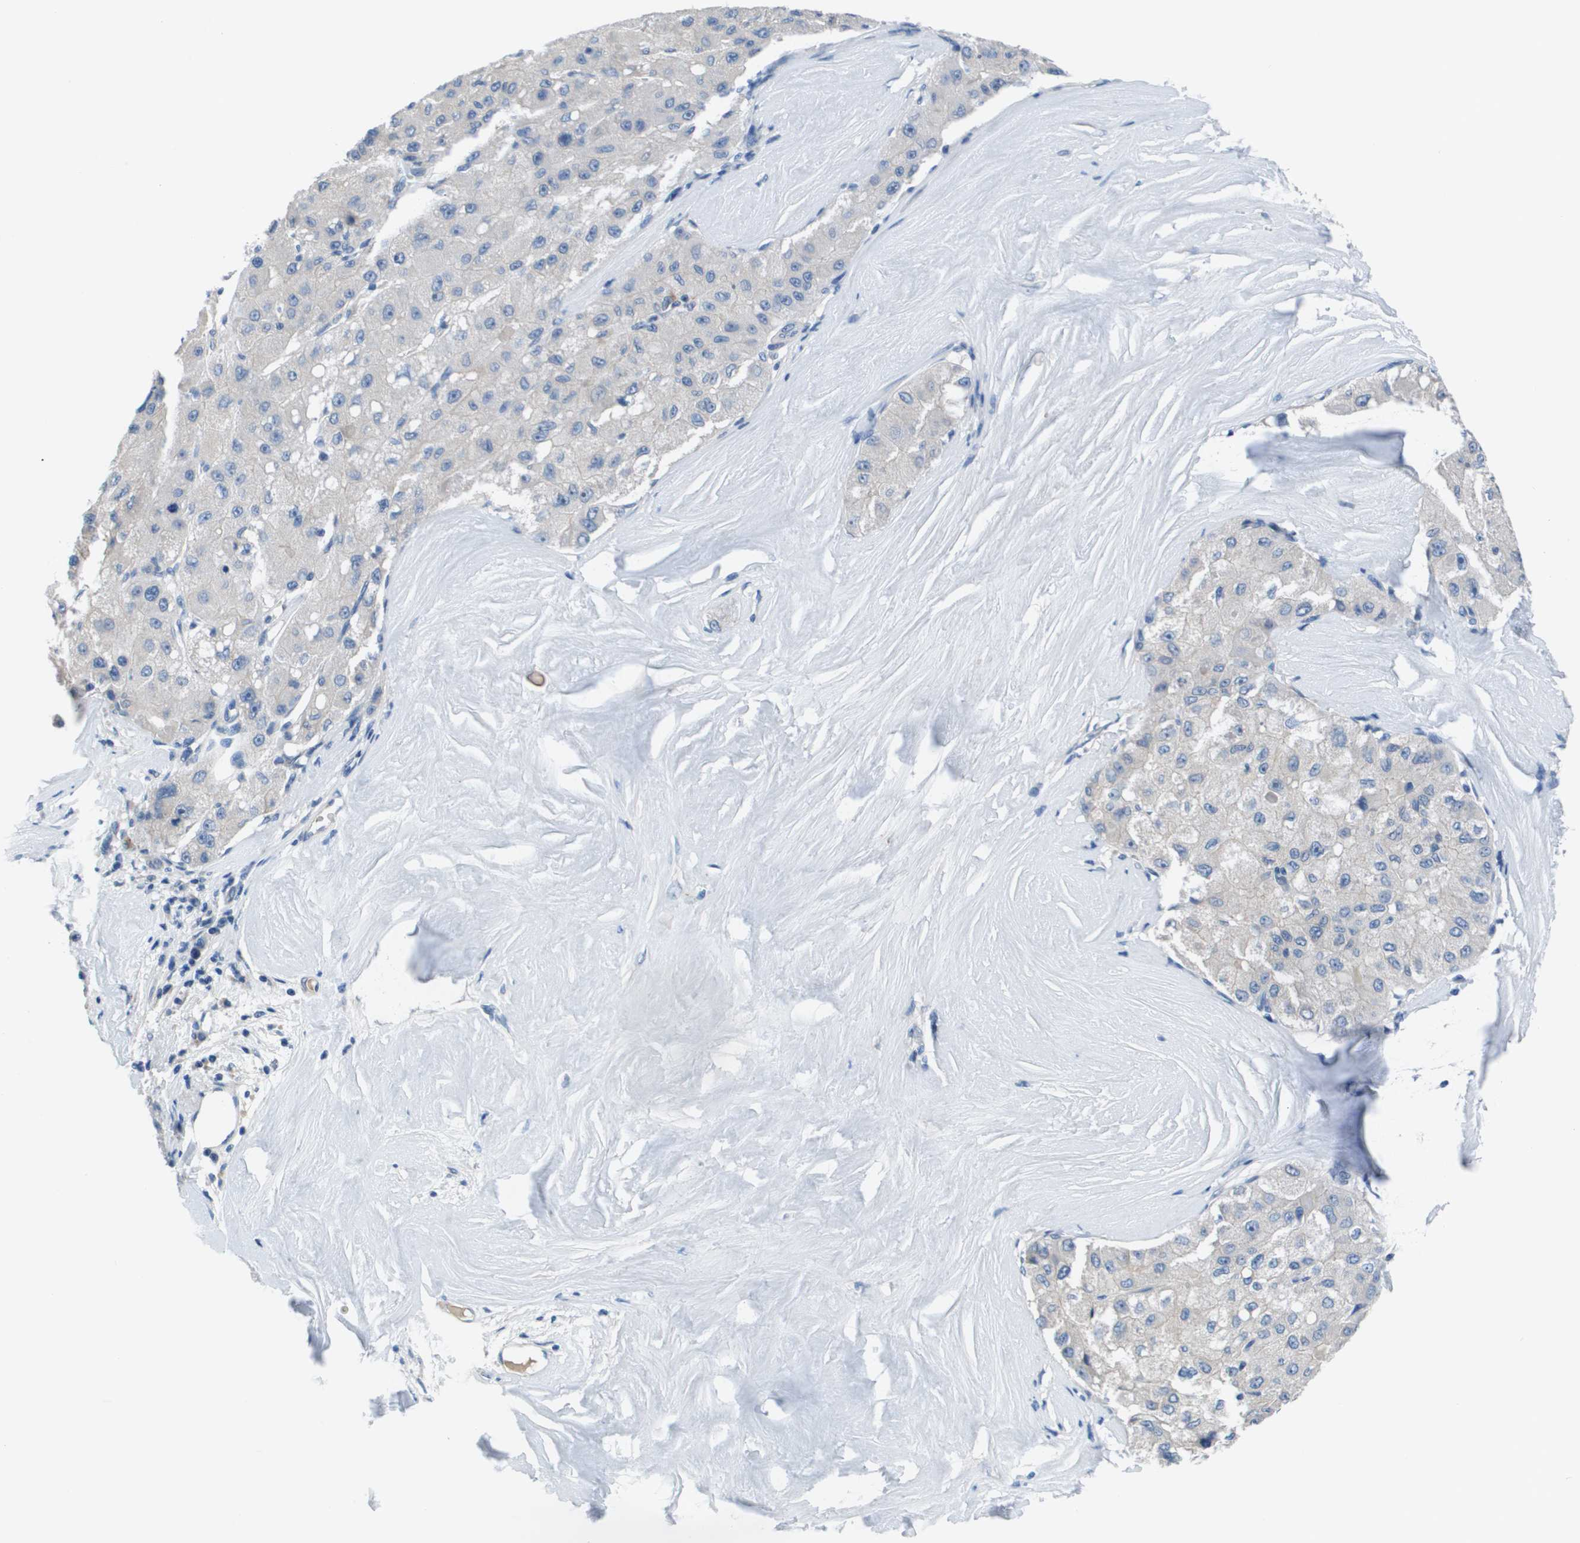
{"staining": {"intensity": "negative", "quantity": "none", "location": "none"}, "tissue": "liver cancer", "cell_type": "Tumor cells", "image_type": "cancer", "snomed": [{"axis": "morphology", "description": "Carcinoma, Hepatocellular, NOS"}, {"axis": "topography", "description": "Liver"}], "caption": "This is an immunohistochemistry photomicrograph of human liver cancer (hepatocellular carcinoma). There is no positivity in tumor cells.", "gene": "NCS1", "patient": {"sex": "male", "age": 80}}